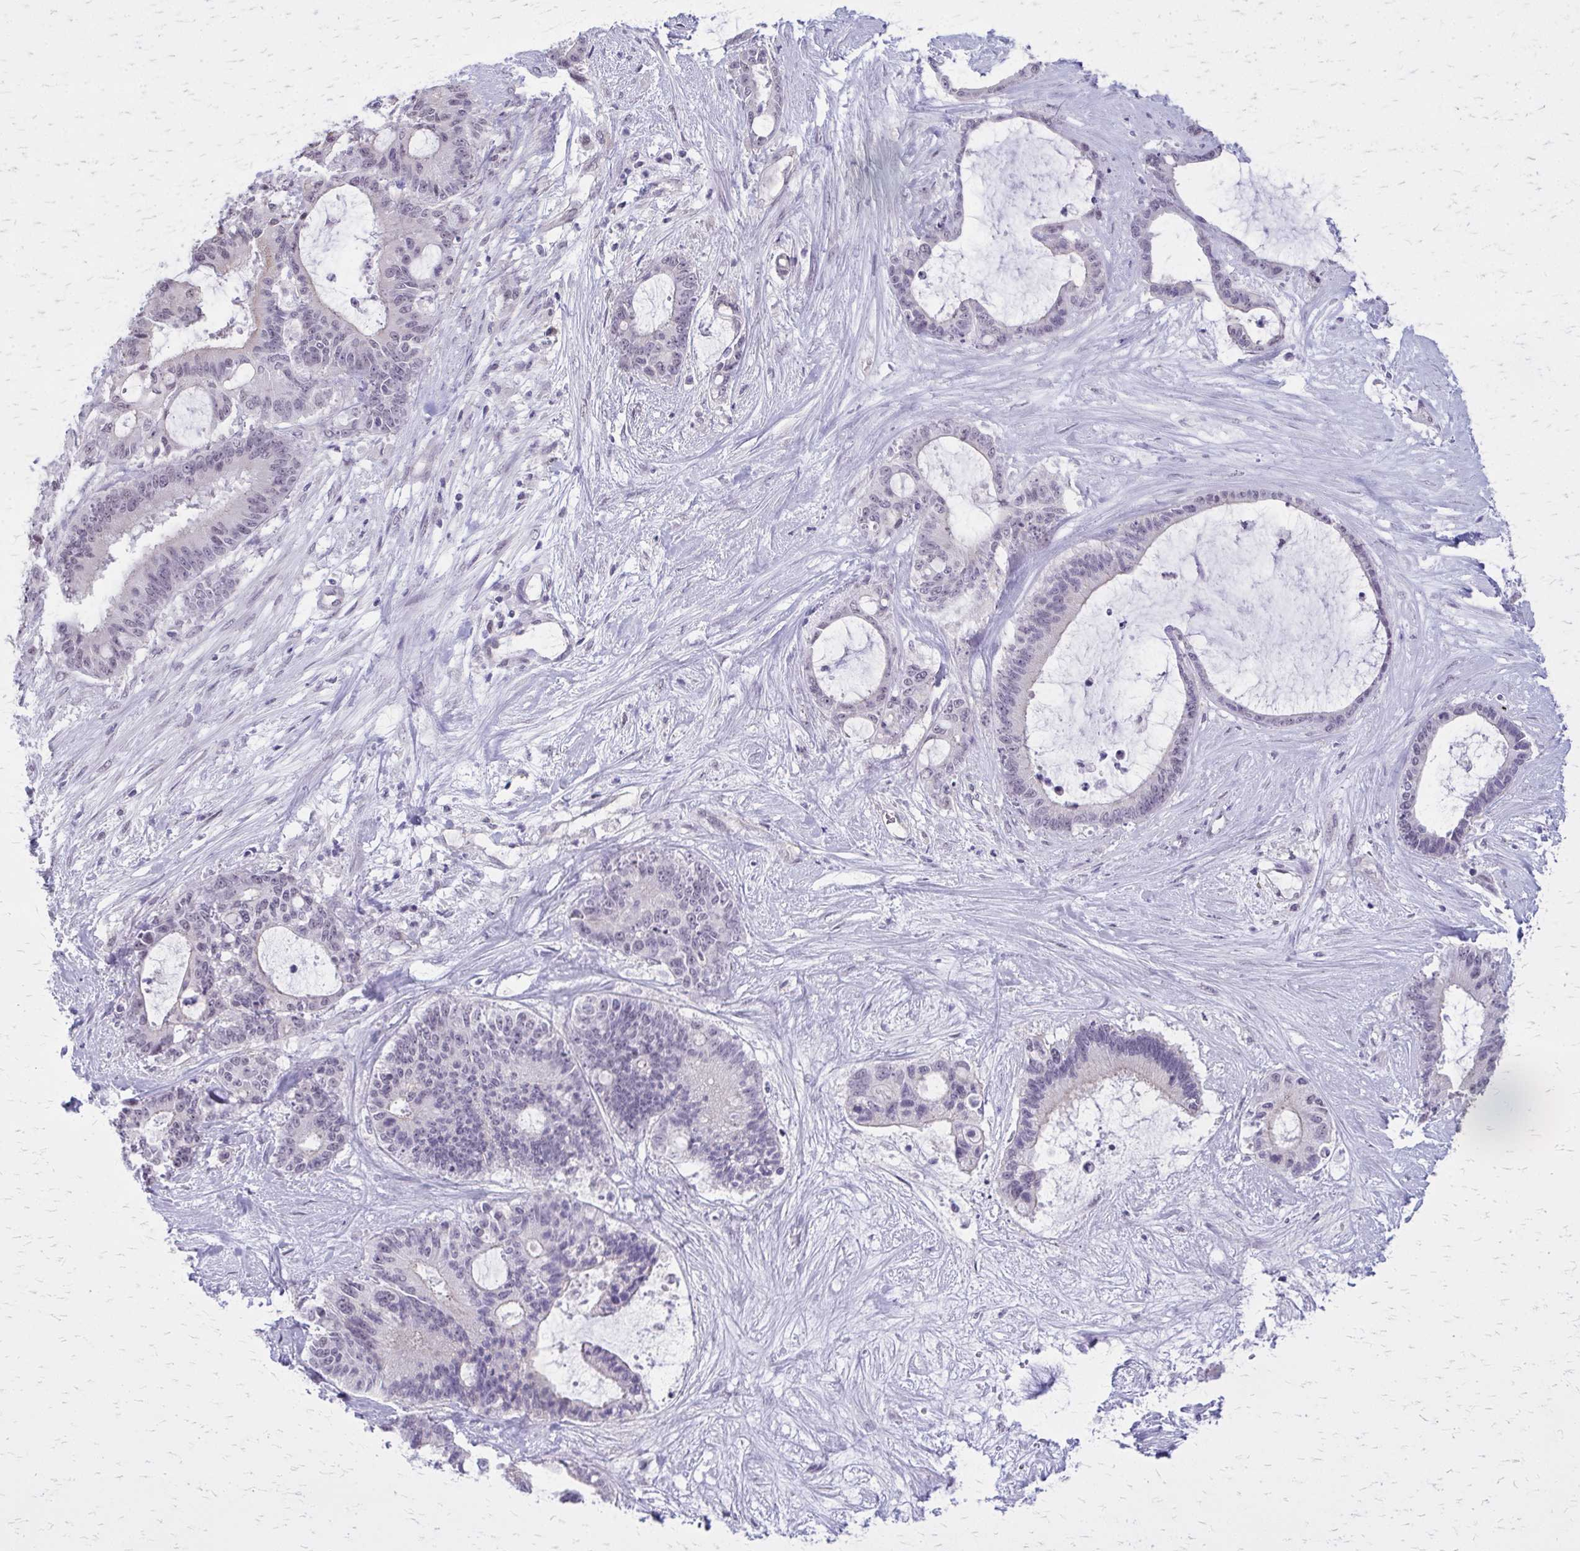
{"staining": {"intensity": "negative", "quantity": "none", "location": "none"}, "tissue": "liver cancer", "cell_type": "Tumor cells", "image_type": "cancer", "snomed": [{"axis": "morphology", "description": "Normal tissue, NOS"}, {"axis": "morphology", "description": "Cholangiocarcinoma"}, {"axis": "topography", "description": "Liver"}, {"axis": "topography", "description": "Peripheral nerve tissue"}], "caption": "DAB (3,3'-diaminobenzidine) immunohistochemical staining of liver cholangiocarcinoma exhibits no significant expression in tumor cells.", "gene": "PLCB1", "patient": {"sex": "female", "age": 73}}